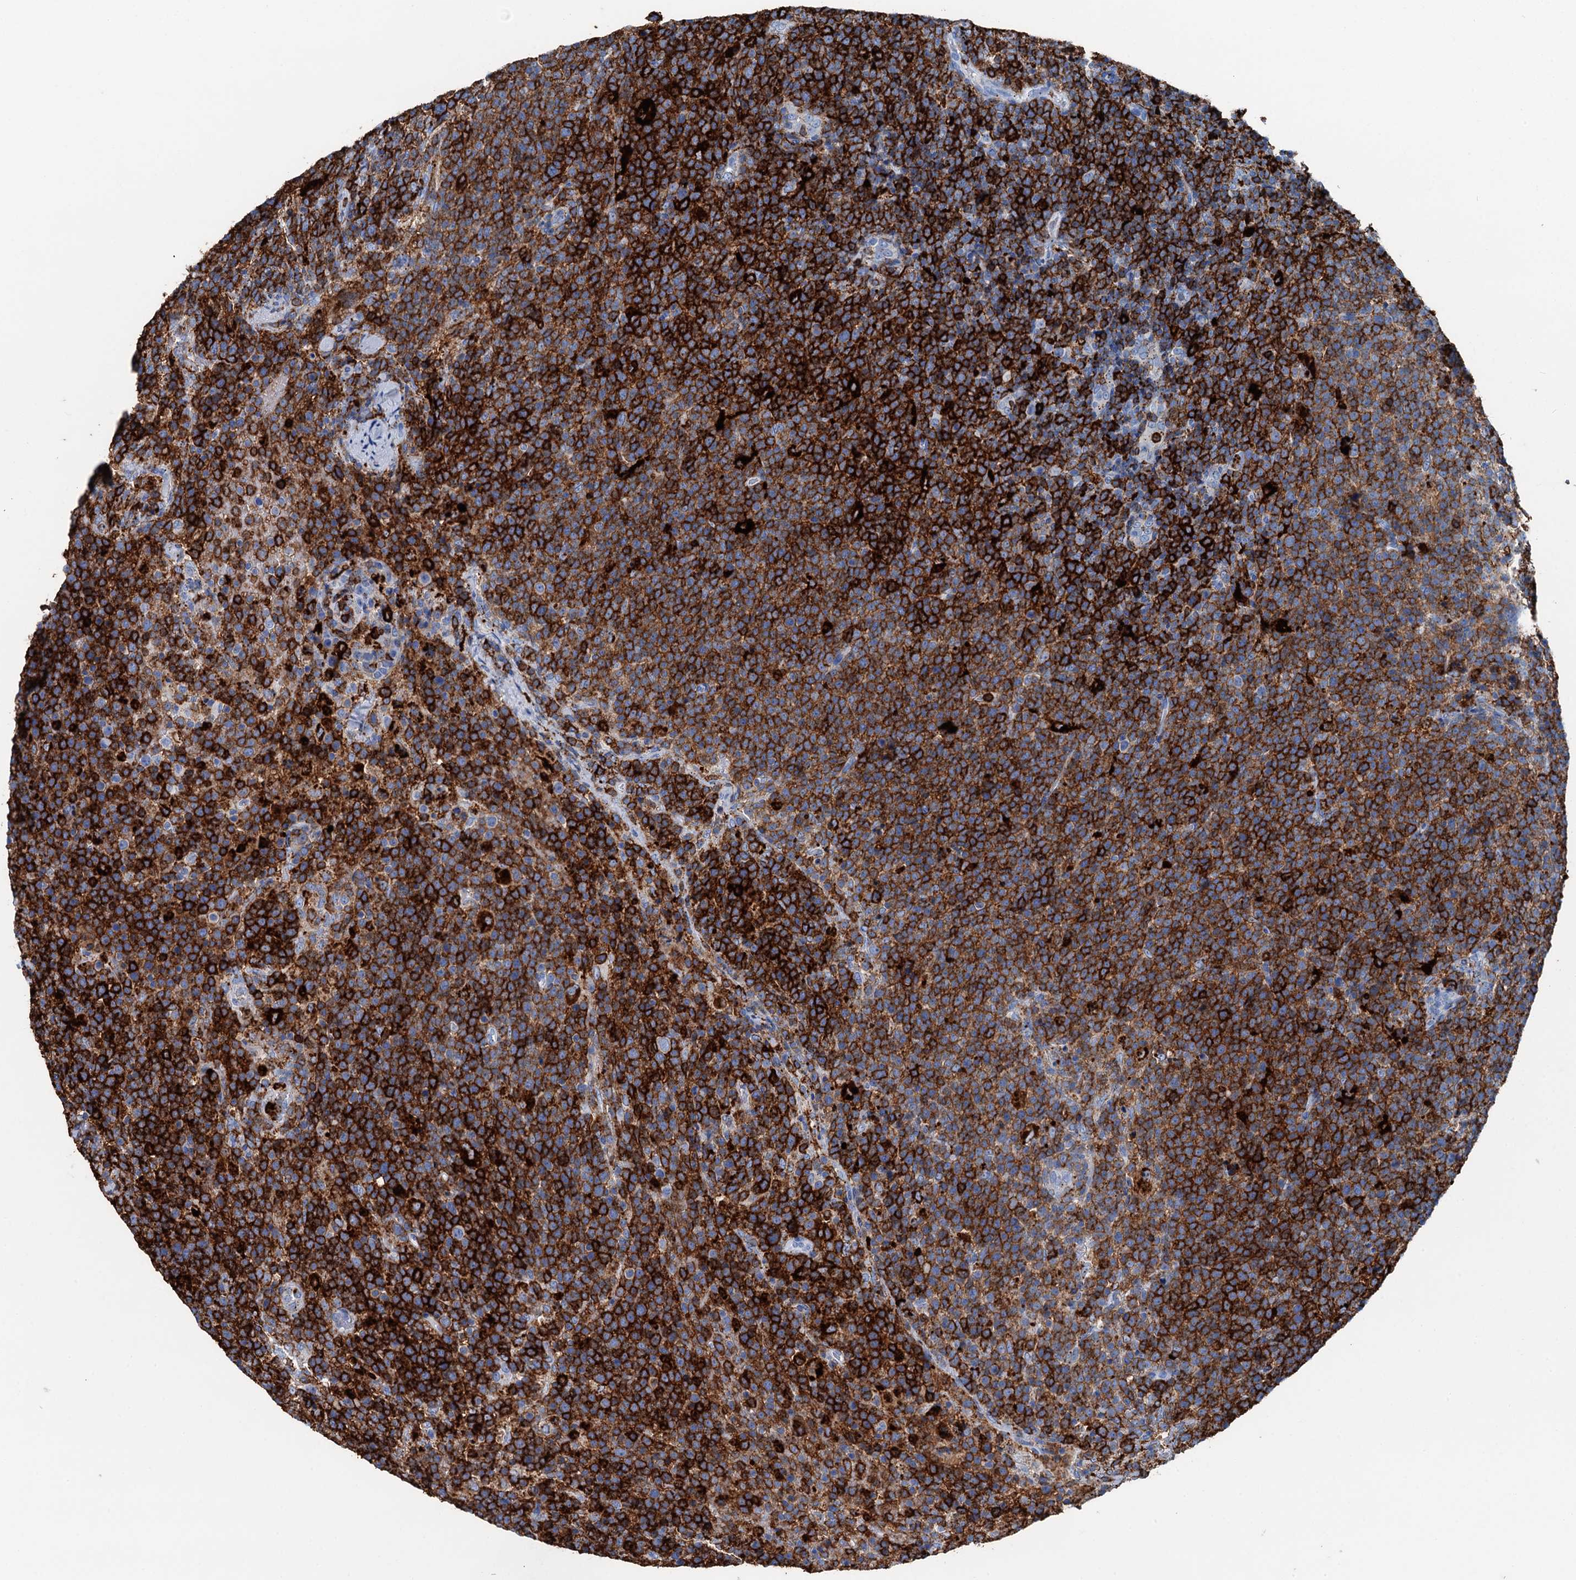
{"staining": {"intensity": "strong", "quantity": ">75%", "location": "cytoplasmic/membranous"}, "tissue": "lymphoma", "cell_type": "Tumor cells", "image_type": "cancer", "snomed": [{"axis": "morphology", "description": "Malignant lymphoma, non-Hodgkin's type, High grade"}, {"axis": "topography", "description": "Lymph node"}], "caption": "Immunohistochemistry (DAB (3,3'-diaminobenzidine)) staining of human high-grade malignant lymphoma, non-Hodgkin's type exhibits strong cytoplasmic/membranous protein expression in approximately >75% of tumor cells.", "gene": "PLAC8", "patient": {"sex": "male", "age": 61}}